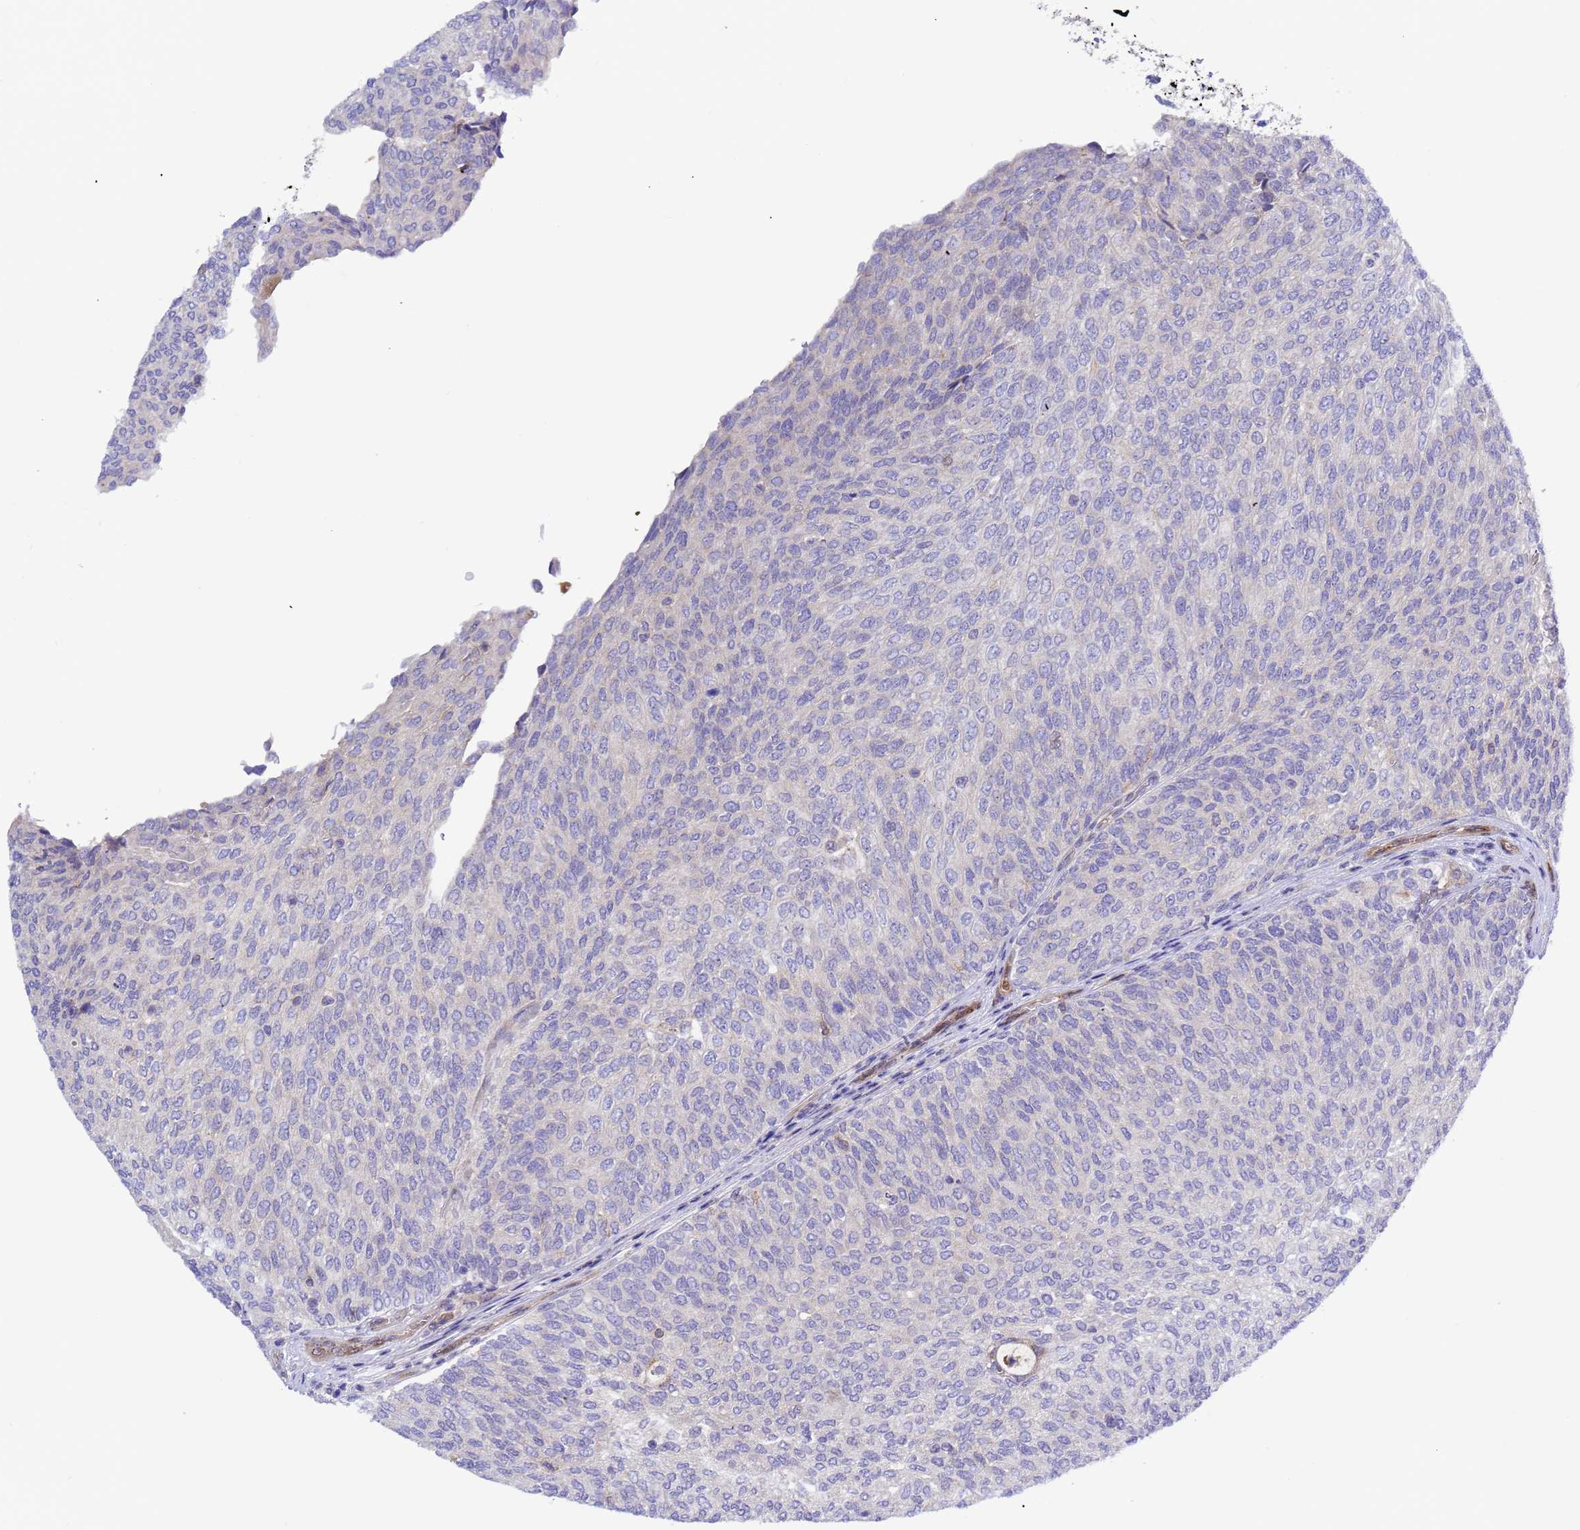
{"staining": {"intensity": "negative", "quantity": "none", "location": "none"}, "tissue": "urothelial cancer", "cell_type": "Tumor cells", "image_type": "cancer", "snomed": [{"axis": "morphology", "description": "Urothelial carcinoma, Low grade"}, {"axis": "topography", "description": "Urinary bladder"}], "caption": "An IHC histopathology image of urothelial cancer is shown. There is no staining in tumor cells of urothelial cancer.", "gene": "FOXRED1", "patient": {"sex": "female", "age": 79}}